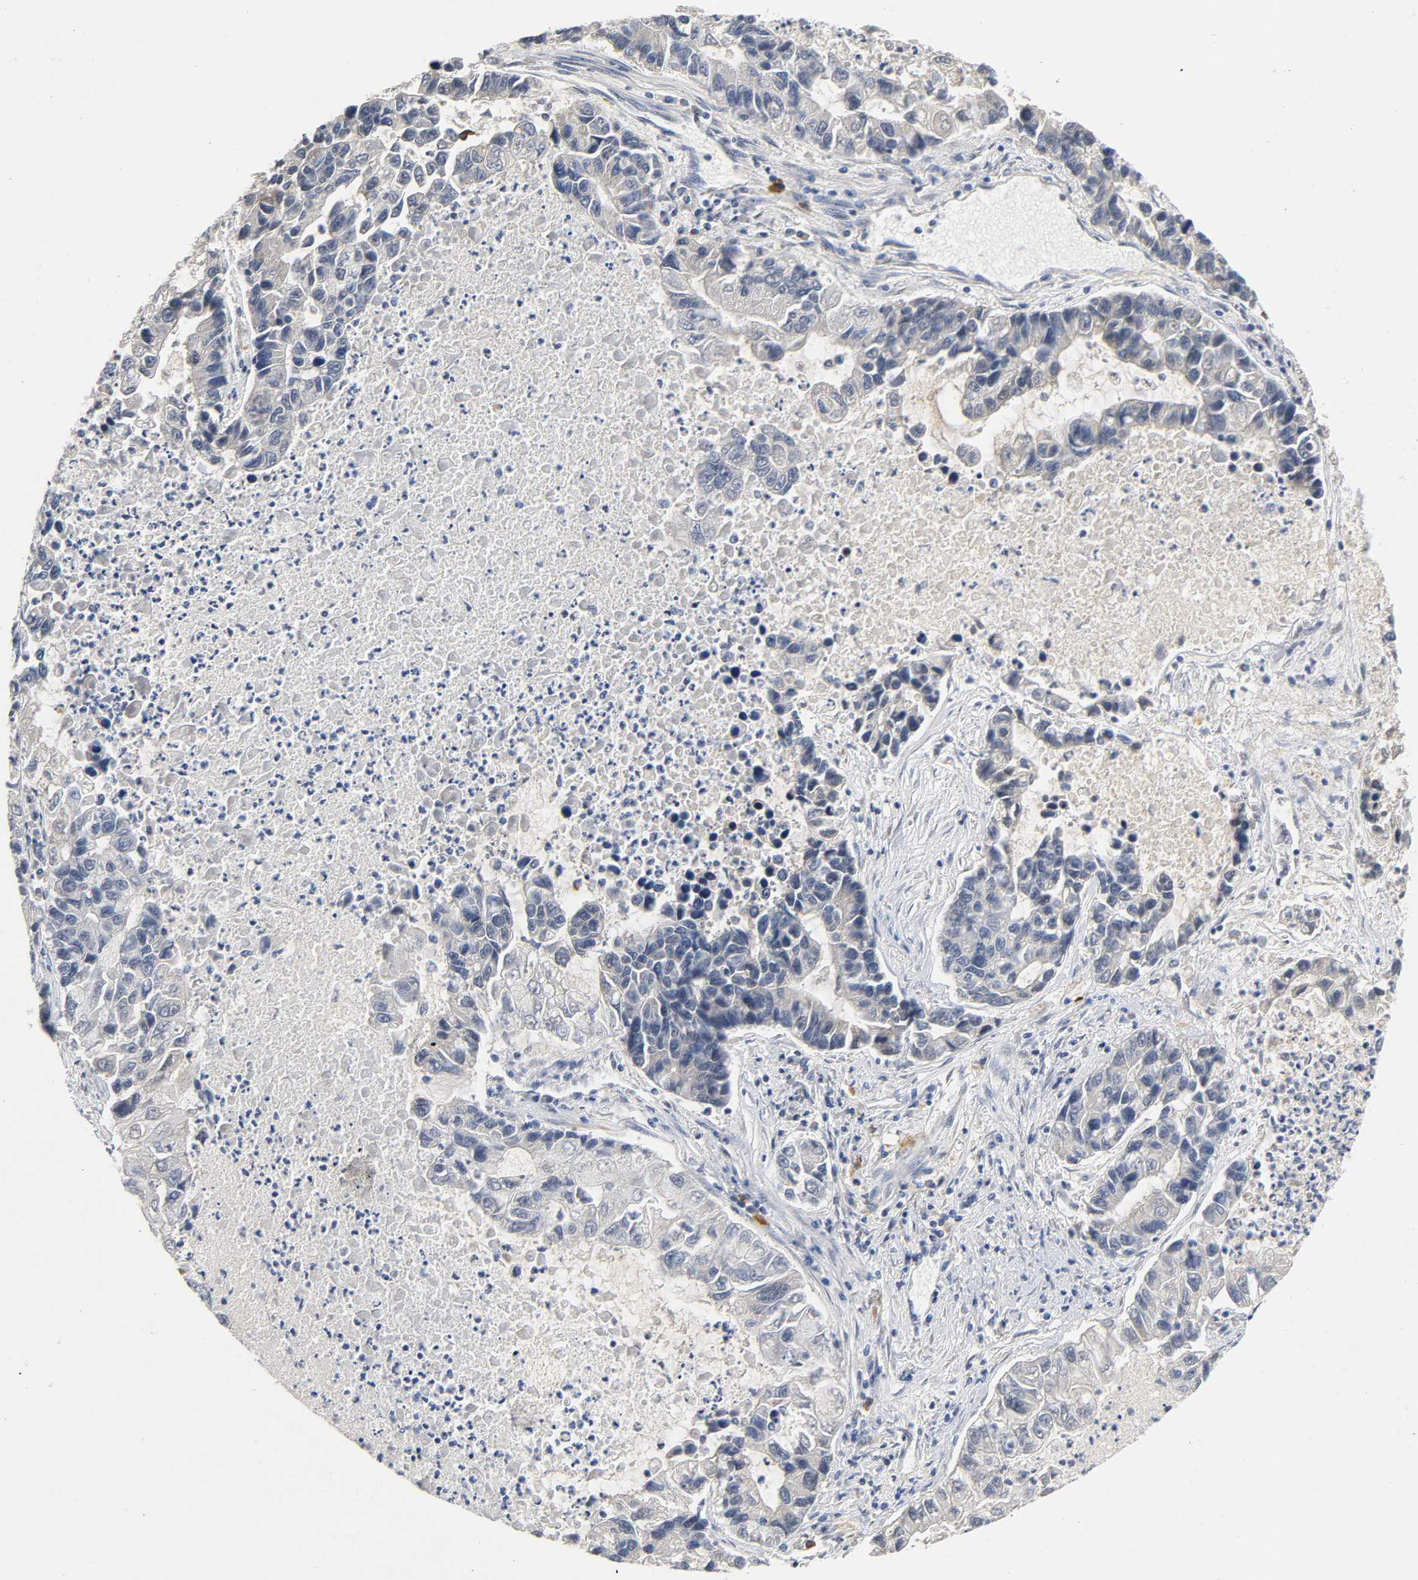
{"staining": {"intensity": "weak", "quantity": "<25%", "location": "cytoplasmic/membranous"}, "tissue": "lung cancer", "cell_type": "Tumor cells", "image_type": "cancer", "snomed": [{"axis": "morphology", "description": "Adenocarcinoma, NOS"}, {"axis": "topography", "description": "Lung"}], "caption": "Immunohistochemical staining of lung cancer reveals no significant staining in tumor cells.", "gene": "TNC", "patient": {"sex": "female", "age": 51}}